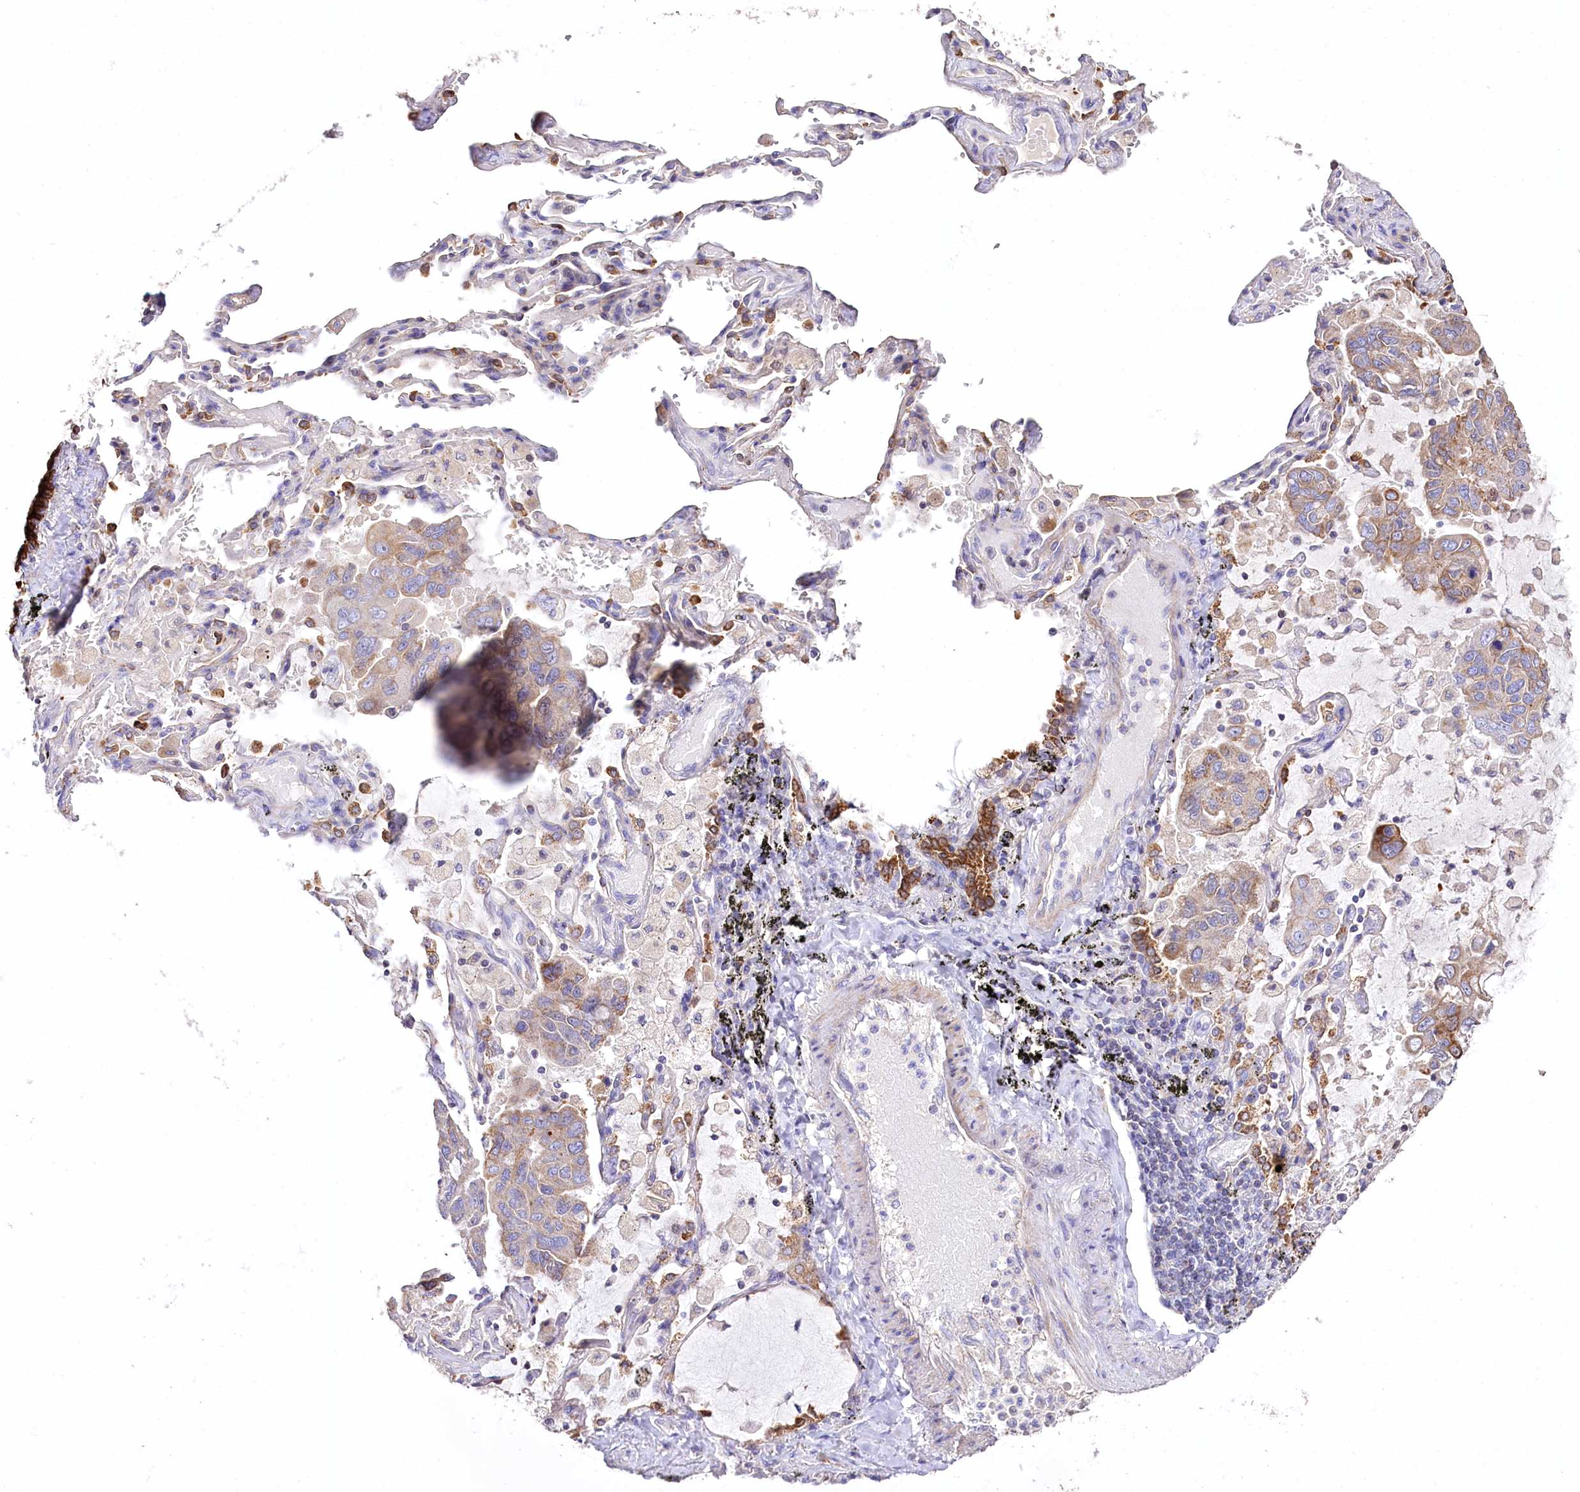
{"staining": {"intensity": "moderate", "quantity": "<25%", "location": "cytoplasmic/membranous"}, "tissue": "lung cancer", "cell_type": "Tumor cells", "image_type": "cancer", "snomed": [{"axis": "morphology", "description": "Adenocarcinoma, NOS"}, {"axis": "topography", "description": "Lung"}], "caption": "This image reveals lung adenocarcinoma stained with IHC to label a protein in brown. The cytoplasmic/membranous of tumor cells show moderate positivity for the protein. Nuclei are counter-stained blue.", "gene": "PTER", "patient": {"sex": "male", "age": 64}}